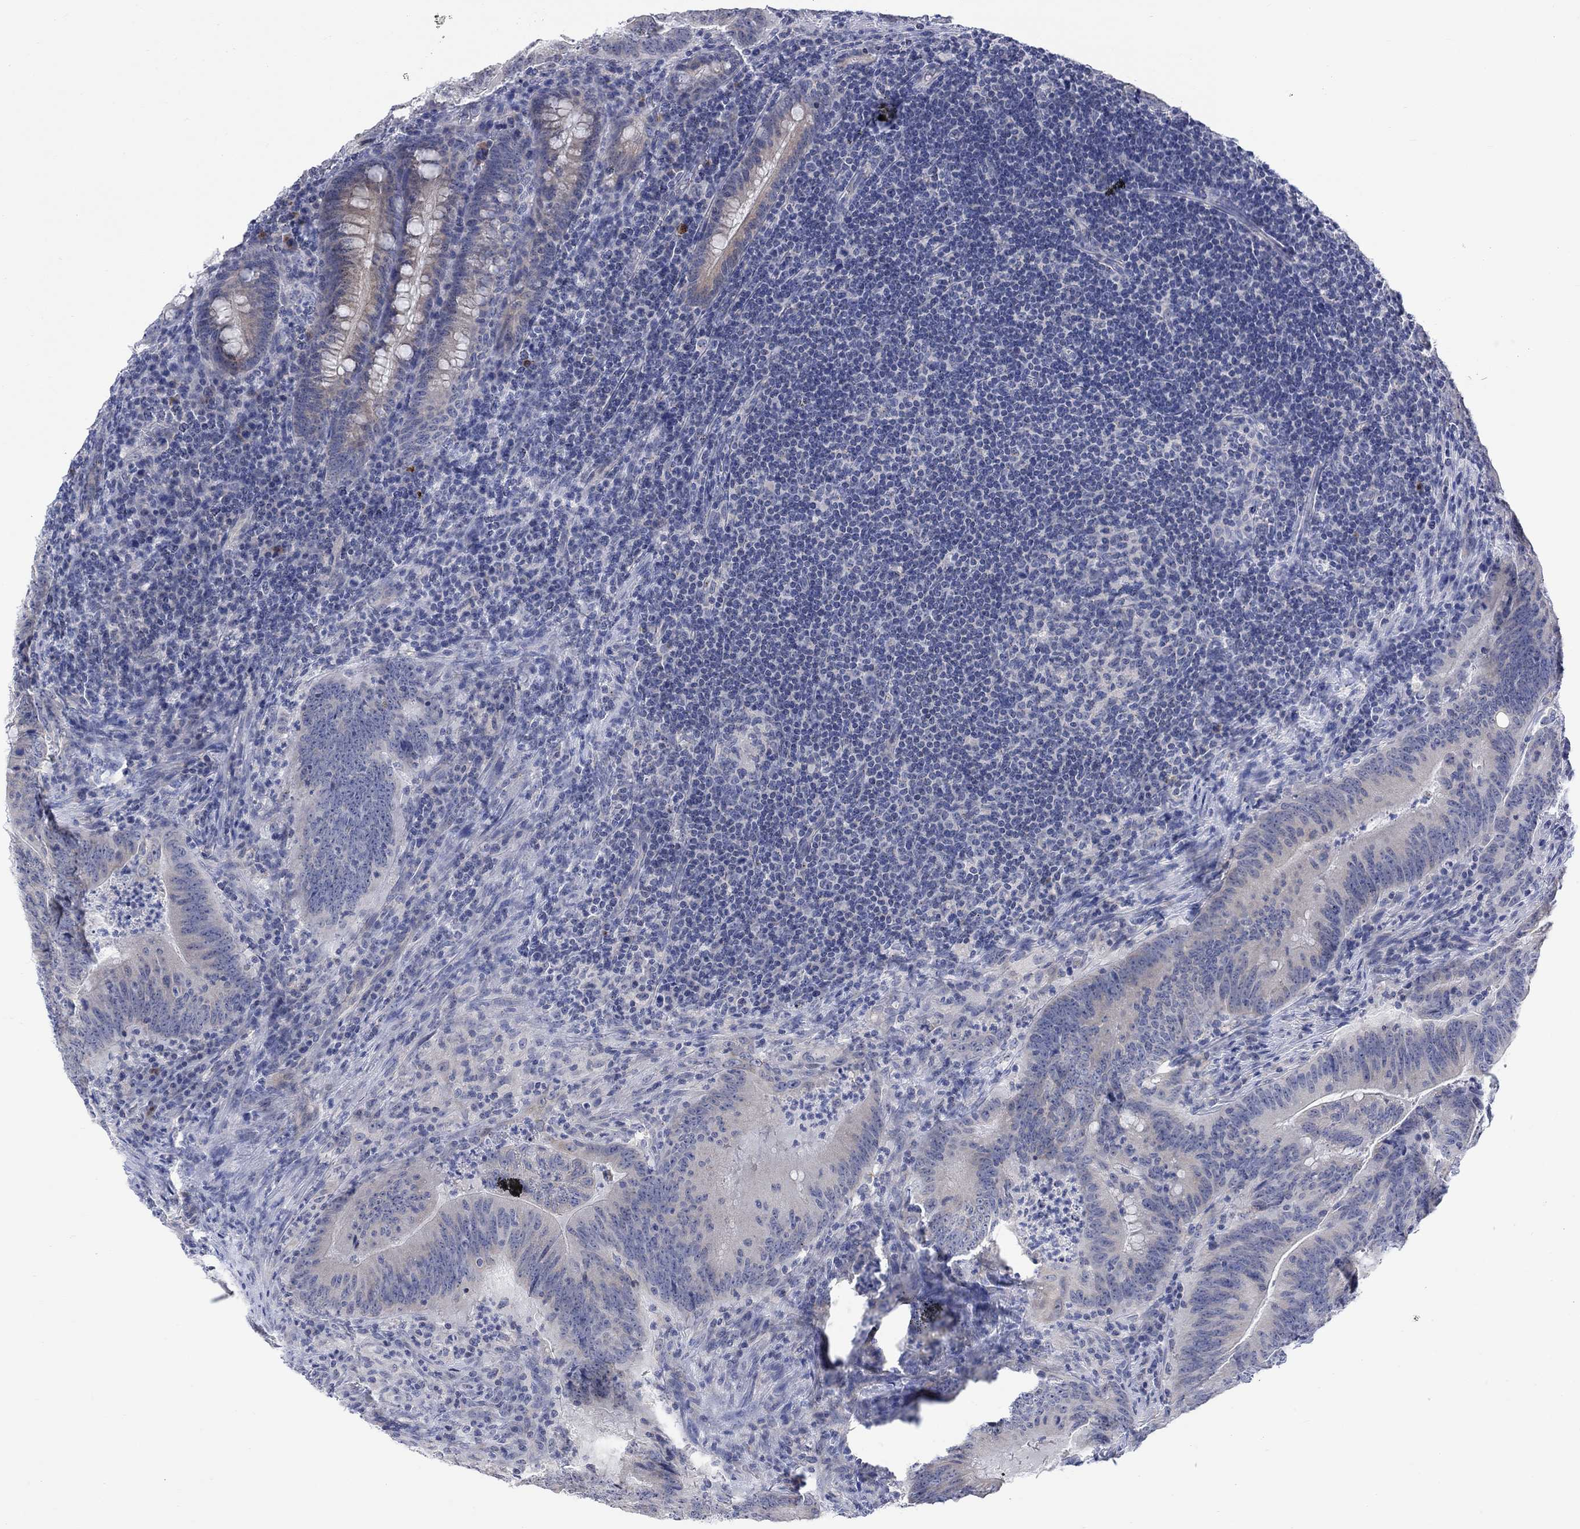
{"staining": {"intensity": "negative", "quantity": "none", "location": "none"}, "tissue": "colorectal cancer", "cell_type": "Tumor cells", "image_type": "cancer", "snomed": [{"axis": "morphology", "description": "Adenocarcinoma, NOS"}, {"axis": "topography", "description": "Colon"}], "caption": "This is an immunohistochemistry (IHC) image of colorectal cancer (adenocarcinoma). There is no staining in tumor cells.", "gene": "DCX", "patient": {"sex": "female", "age": 87}}